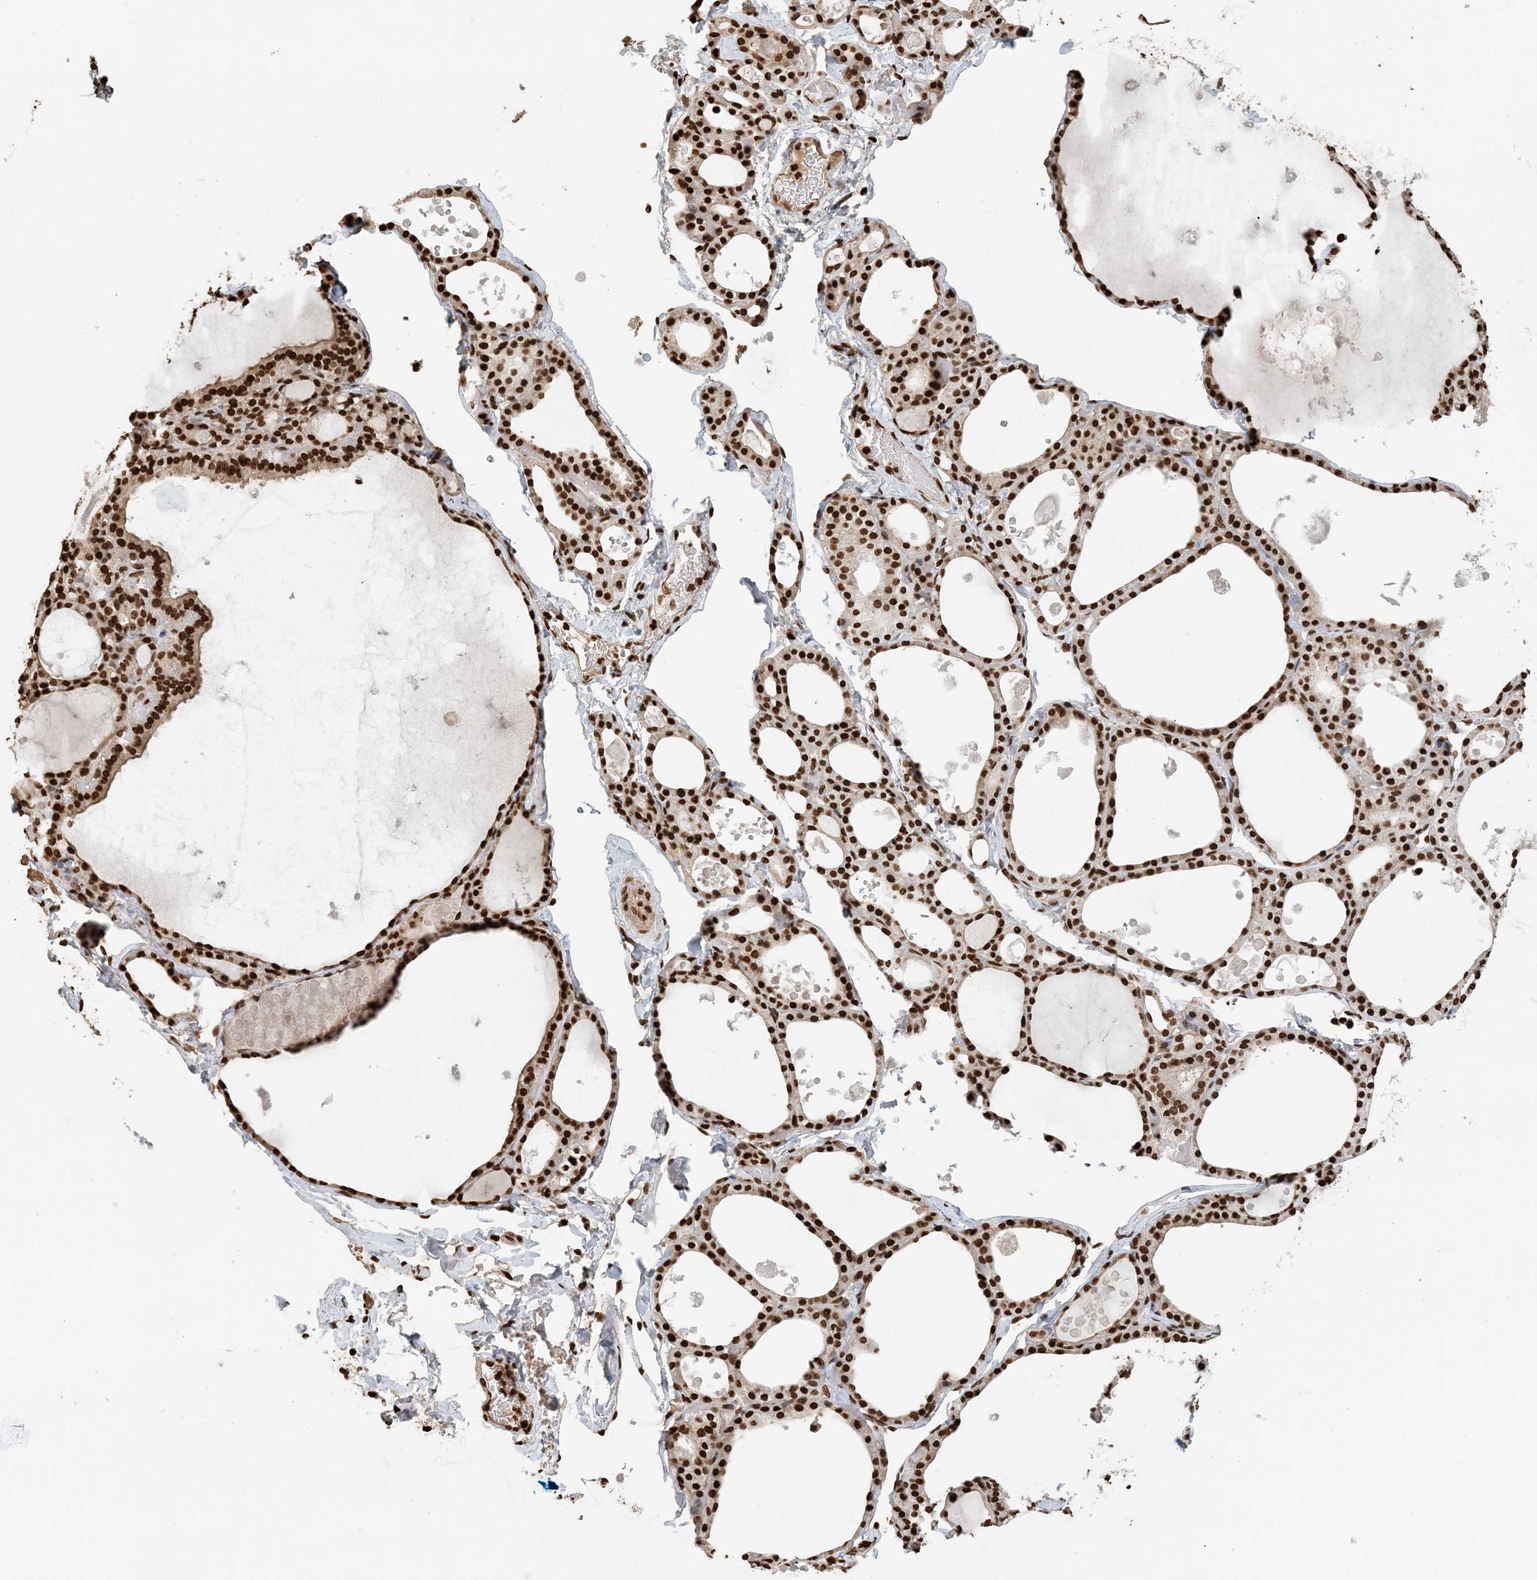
{"staining": {"intensity": "strong", "quantity": ">75%", "location": "nuclear"}, "tissue": "thyroid gland", "cell_type": "Glandular cells", "image_type": "normal", "snomed": [{"axis": "morphology", "description": "Normal tissue, NOS"}, {"axis": "topography", "description": "Thyroid gland"}], "caption": "Immunohistochemical staining of unremarkable human thyroid gland demonstrates strong nuclear protein staining in approximately >75% of glandular cells. Nuclei are stained in blue.", "gene": "H3", "patient": {"sex": "male", "age": 56}}